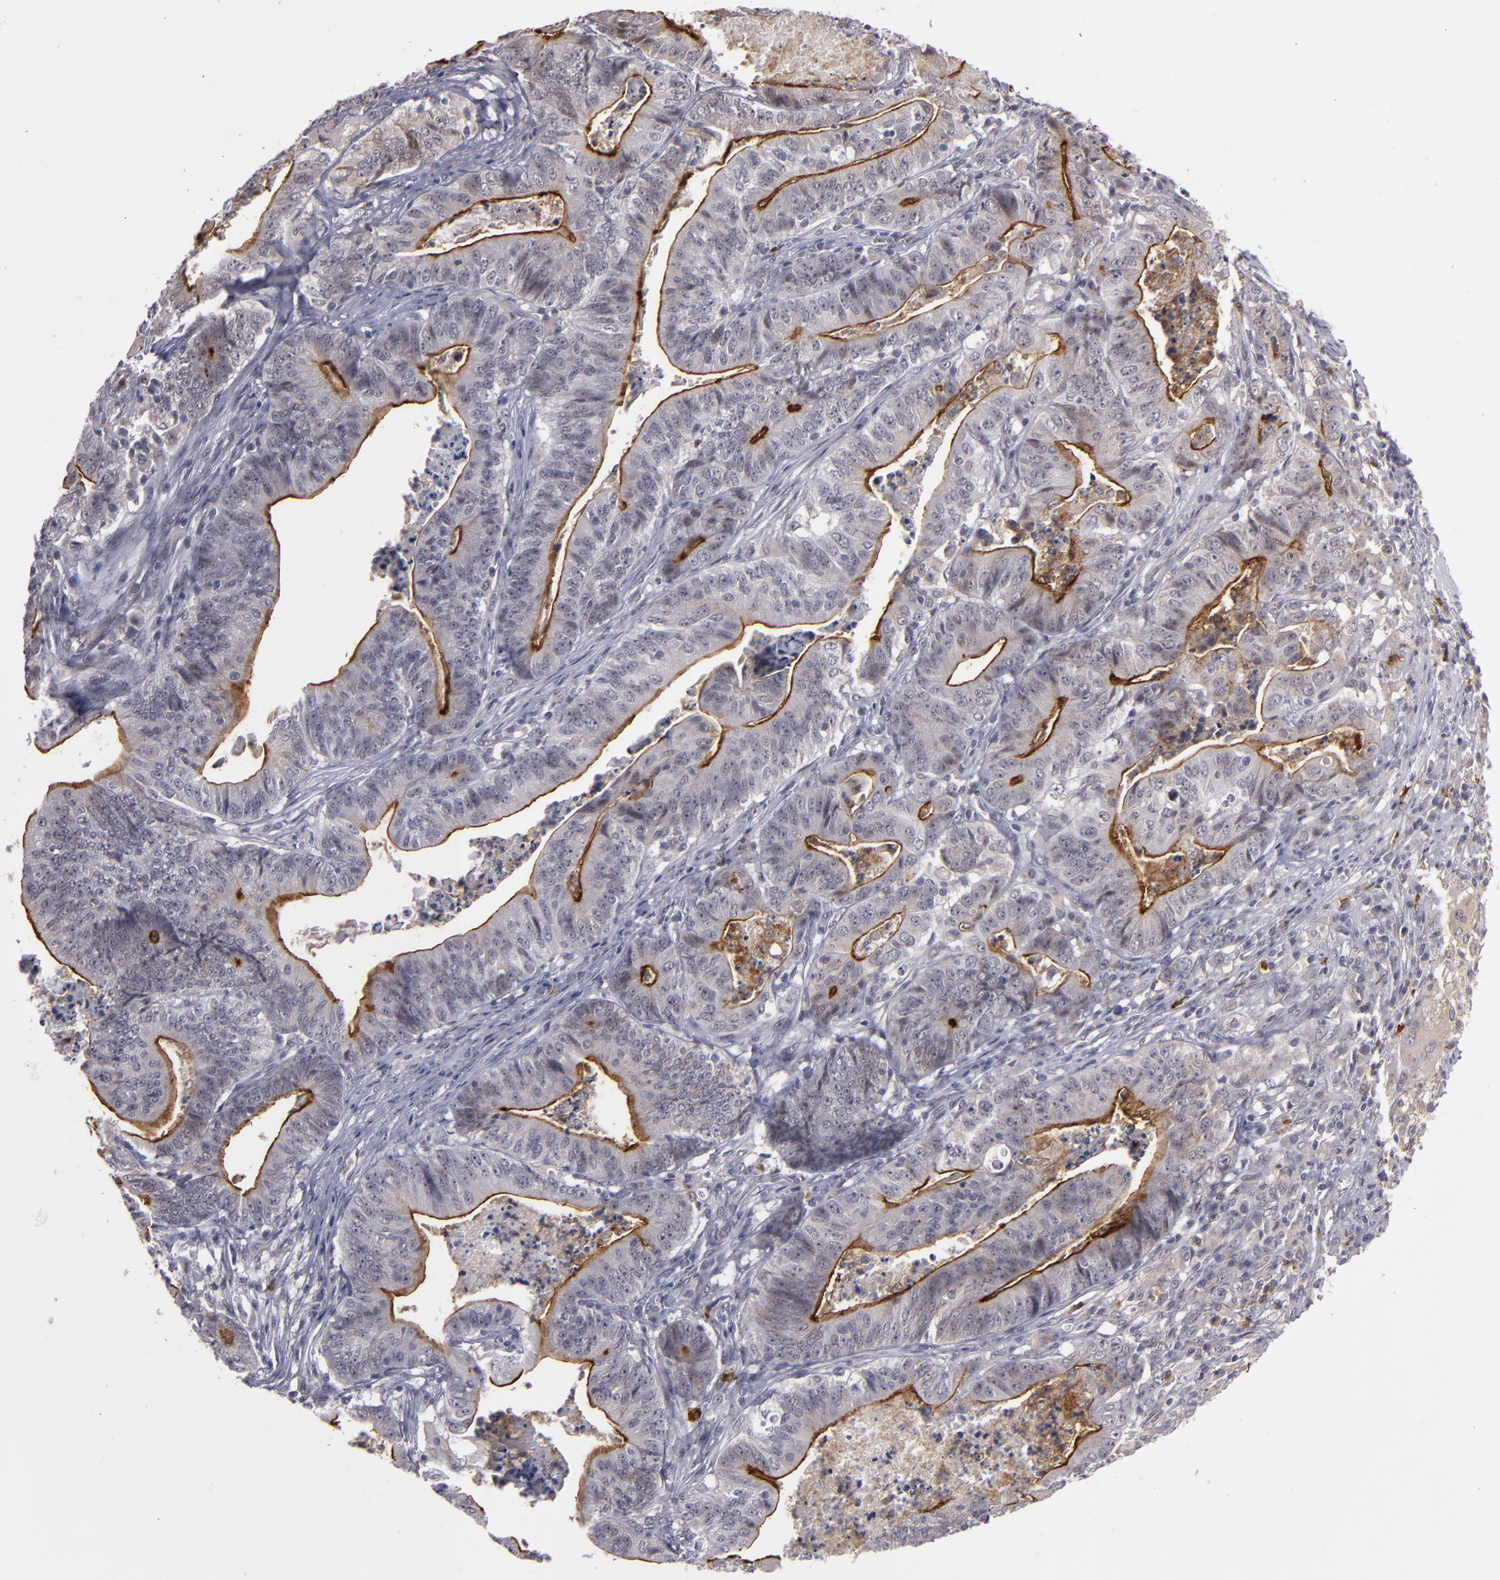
{"staining": {"intensity": "moderate", "quantity": ">75%", "location": "cytoplasmic/membranous"}, "tissue": "stomach cancer", "cell_type": "Tumor cells", "image_type": "cancer", "snomed": [{"axis": "morphology", "description": "Adenocarcinoma, NOS"}, {"axis": "topography", "description": "Stomach, lower"}], "caption": "Immunohistochemistry (IHC) (DAB (3,3'-diaminobenzidine)) staining of stomach adenocarcinoma exhibits moderate cytoplasmic/membranous protein positivity in approximately >75% of tumor cells. (DAB IHC, brown staining for protein, blue staining for nuclei).", "gene": "STX3", "patient": {"sex": "female", "age": 86}}